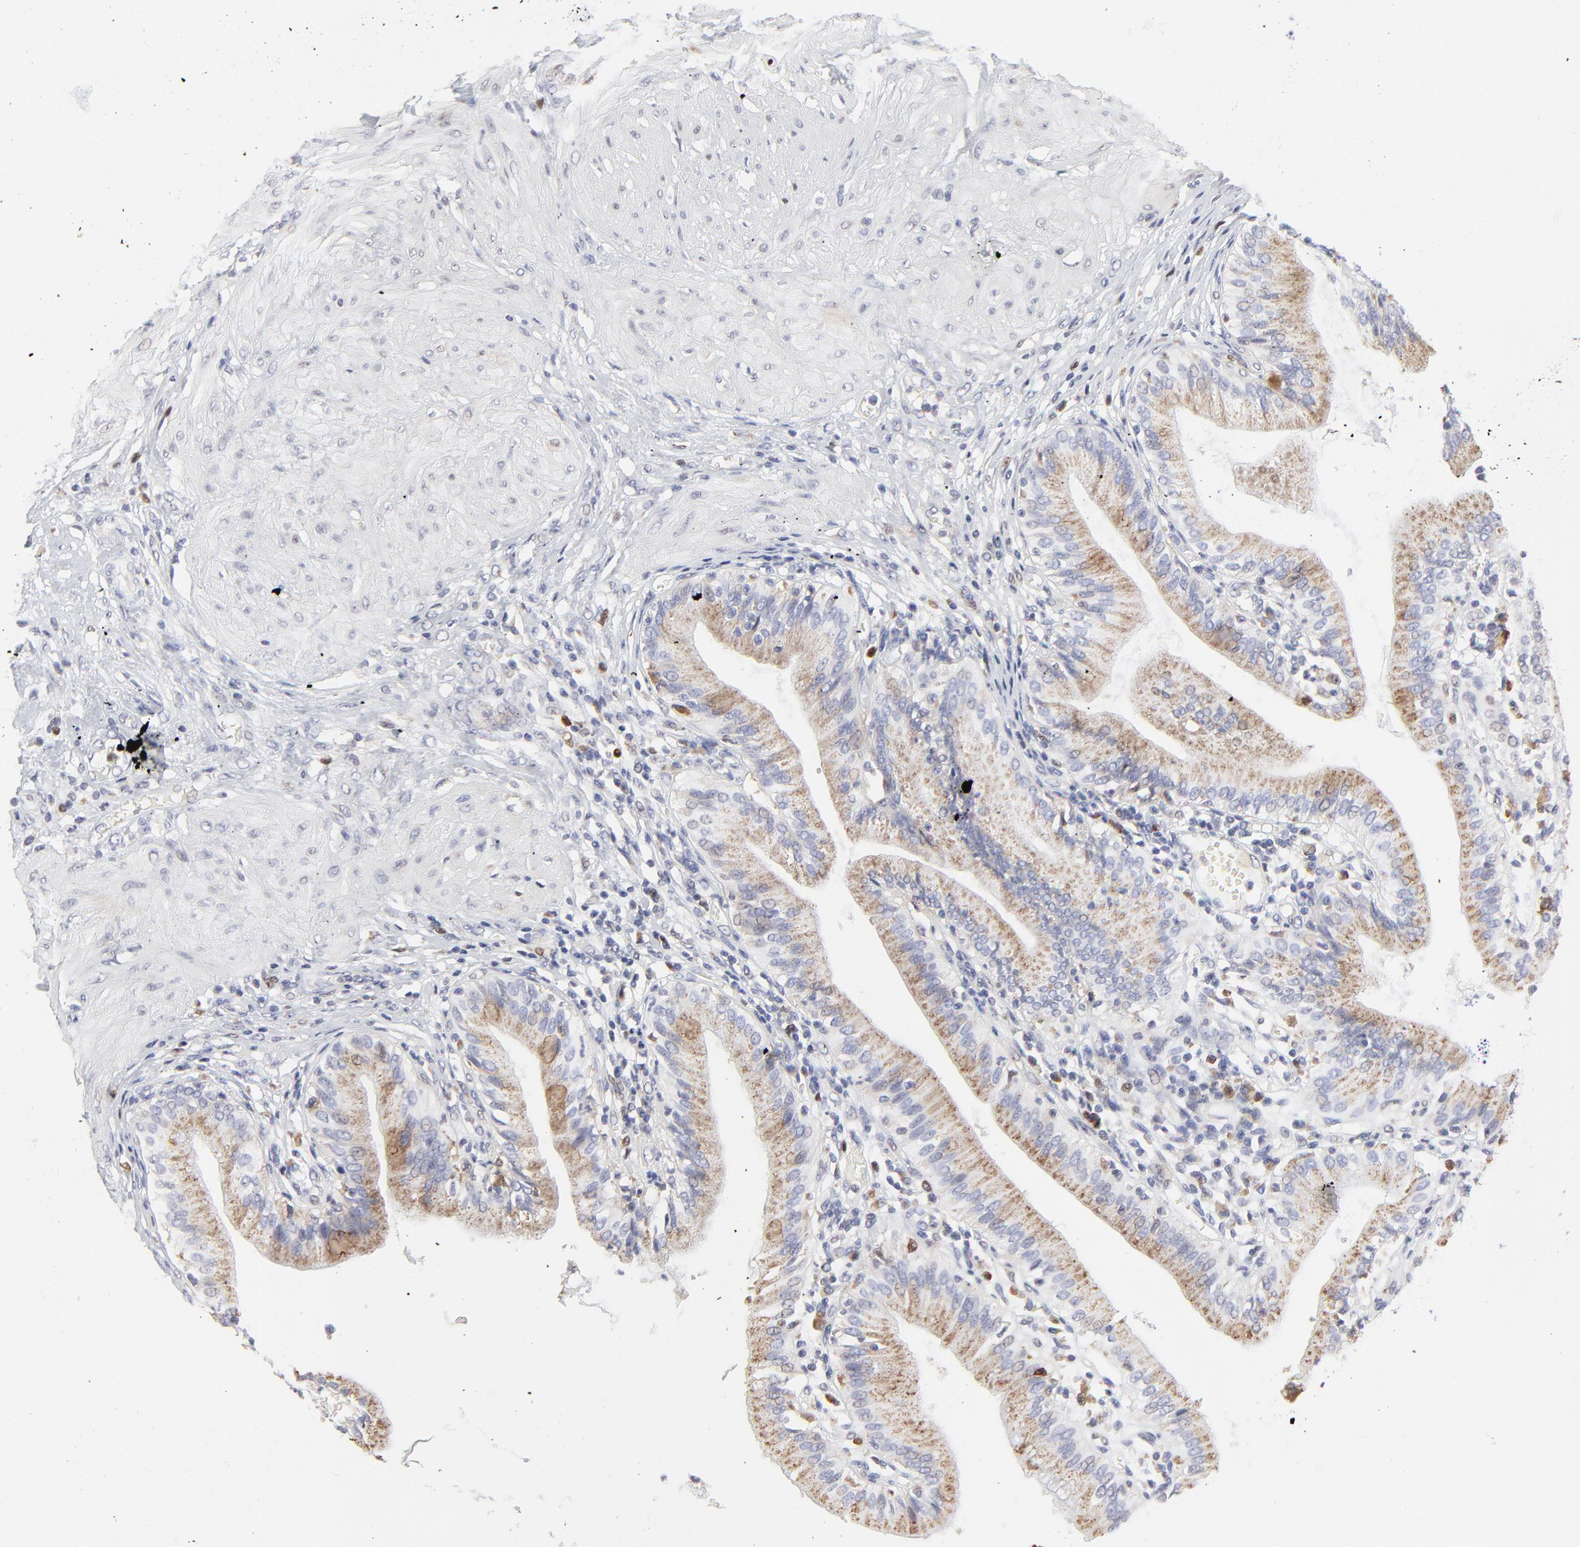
{"staining": {"intensity": "weak", "quantity": ">75%", "location": "cytoplasmic/membranous"}, "tissue": "gallbladder", "cell_type": "Glandular cells", "image_type": "normal", "snomed": [{"axis": "morphology", "description": "Normal tissue, NOS"}, {"axis": "topography", "description": "Gallbladder"}], "caption": "Glandular cells display low levels of weak cytoplasmic/membranous positivity in about >75% of cells in normal human gallbladder. (Brightfield microscopy of DAB IHC at high magnification).", "gene": "NCAPH", "patient": {"sex": "male", "age": 58}}